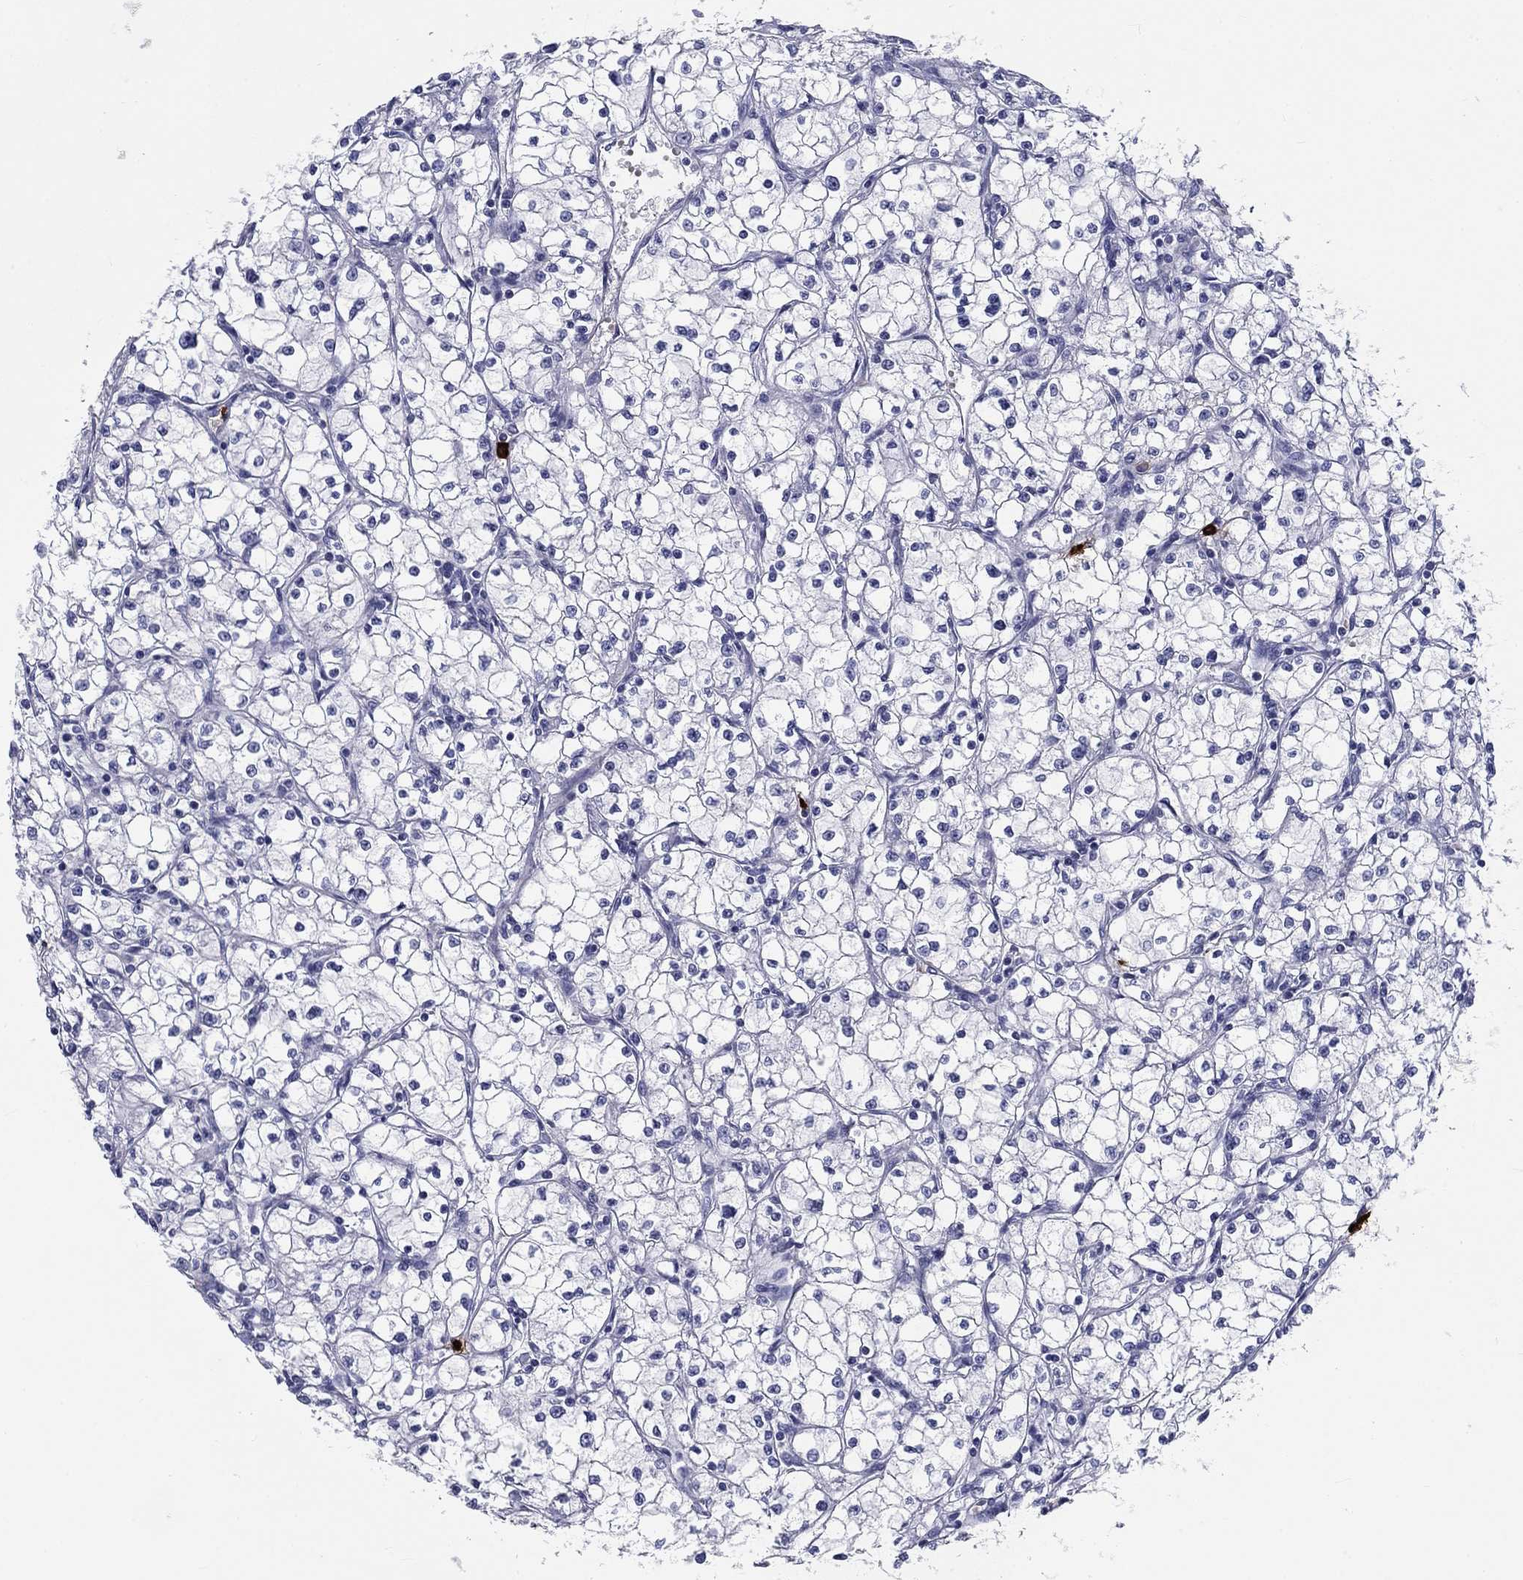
{"staining": {"intensity": "negative", "quantity": "none", "location": "none"}, "tissue": "renal cancer", "cell_type": "Tumor cells", "image_type": "cancer", "snomed": [{"axis": "morphology", "description": "Adenocarcinoma, NOS"}, {"axis": "topography", "description": "Kidney"}], "caption": "Renal adenocarcinoma was stained to show a protein in brown. There is no significant staining in tumor cells.", "gene": "CD40LG", "patient": {"sex": "male", "age": 67}}